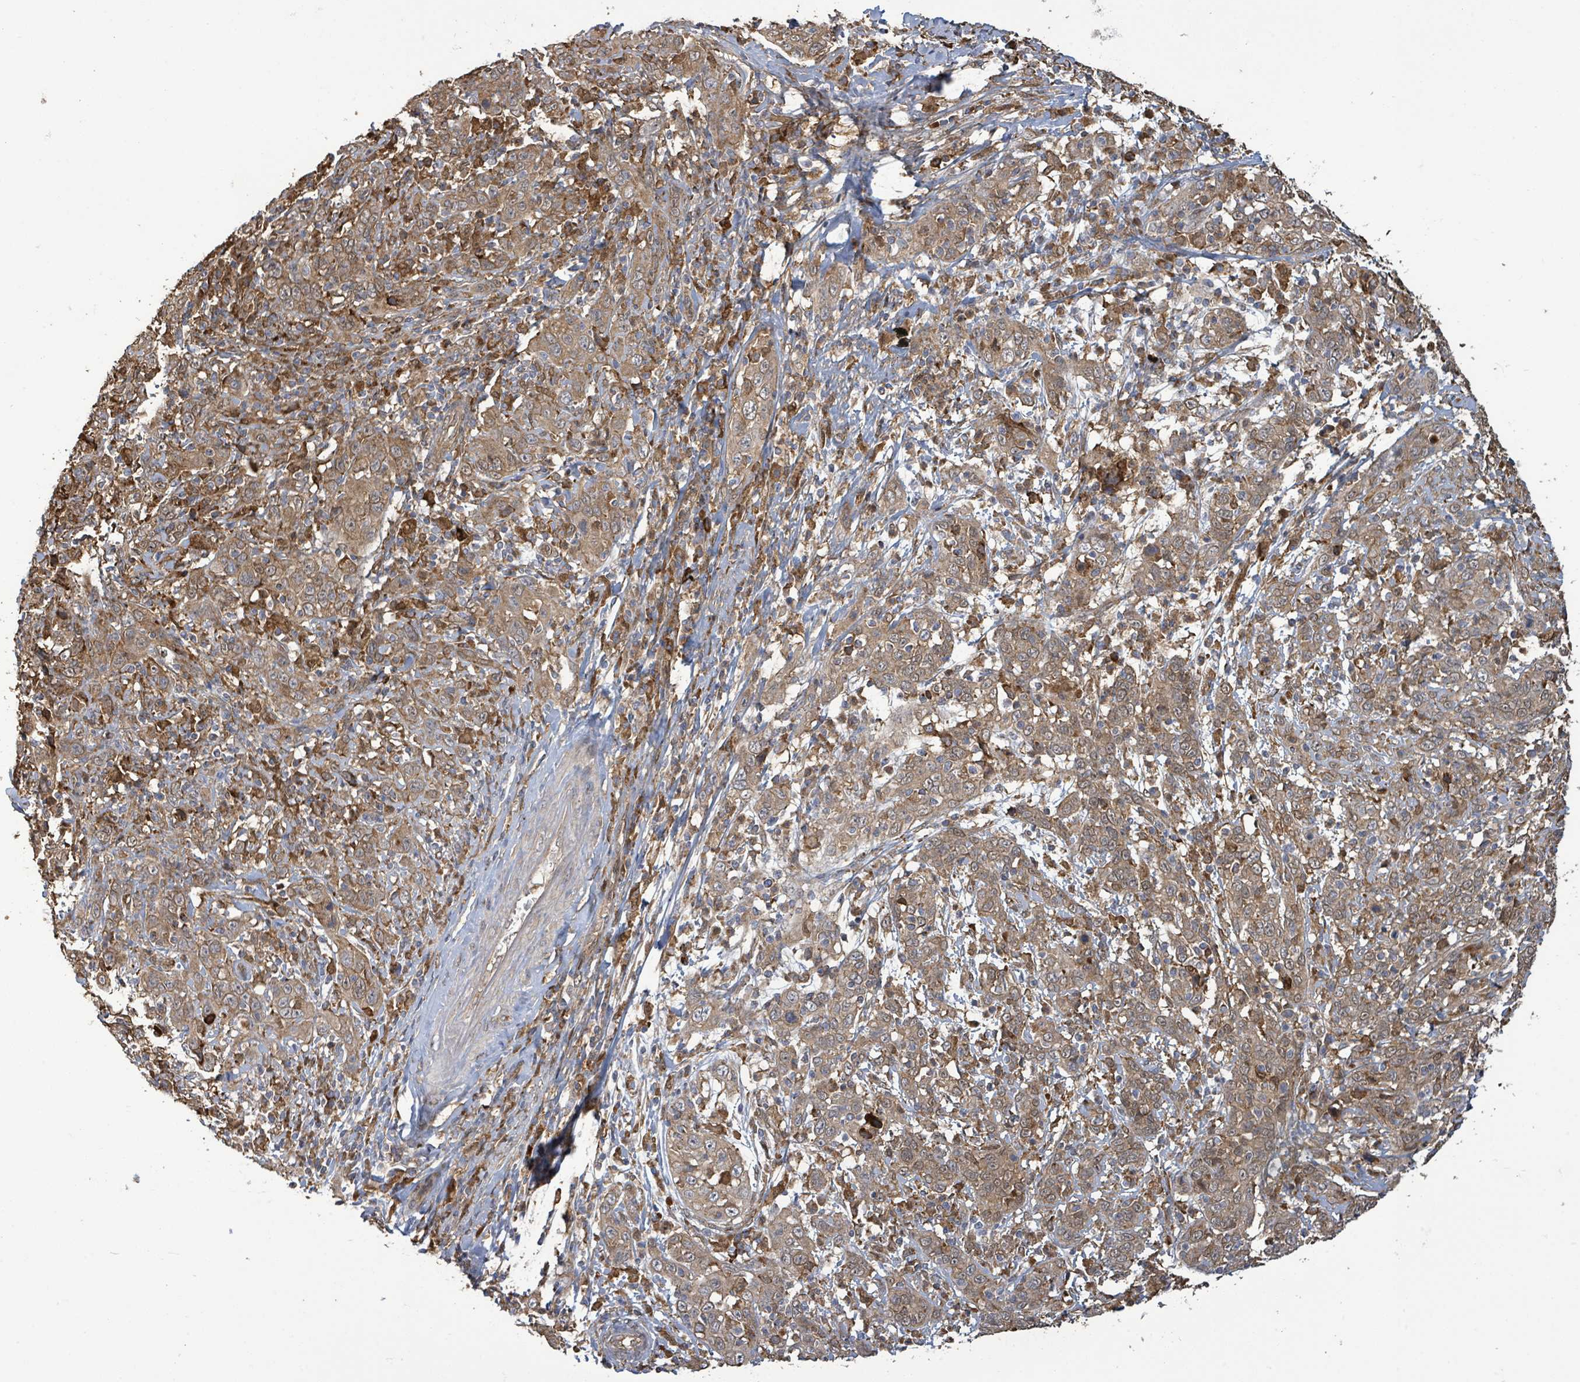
{"staining": {"intensity": "moderate", "quantity": ">75%", "location": "cytoplasmic/membranous"}, "tissue": "cervical cancer", "cell_type": "Tumor cells", "image_type": "cancer", "snomed": [{"axis": "morphology", "description": "Squamous cell carcinoma, NOS"}, {"axis": "topography", "description": "Cervix"}], "caption": "The photomicrograph shows staining of cervical cancer (squamous cell carcinoma), revealing moderate cytoplasmic/membranous protein positivity (brown color) within tumor cells.", "gene": "ARPIN", "patient": {"sex": "female", "age": 46}}